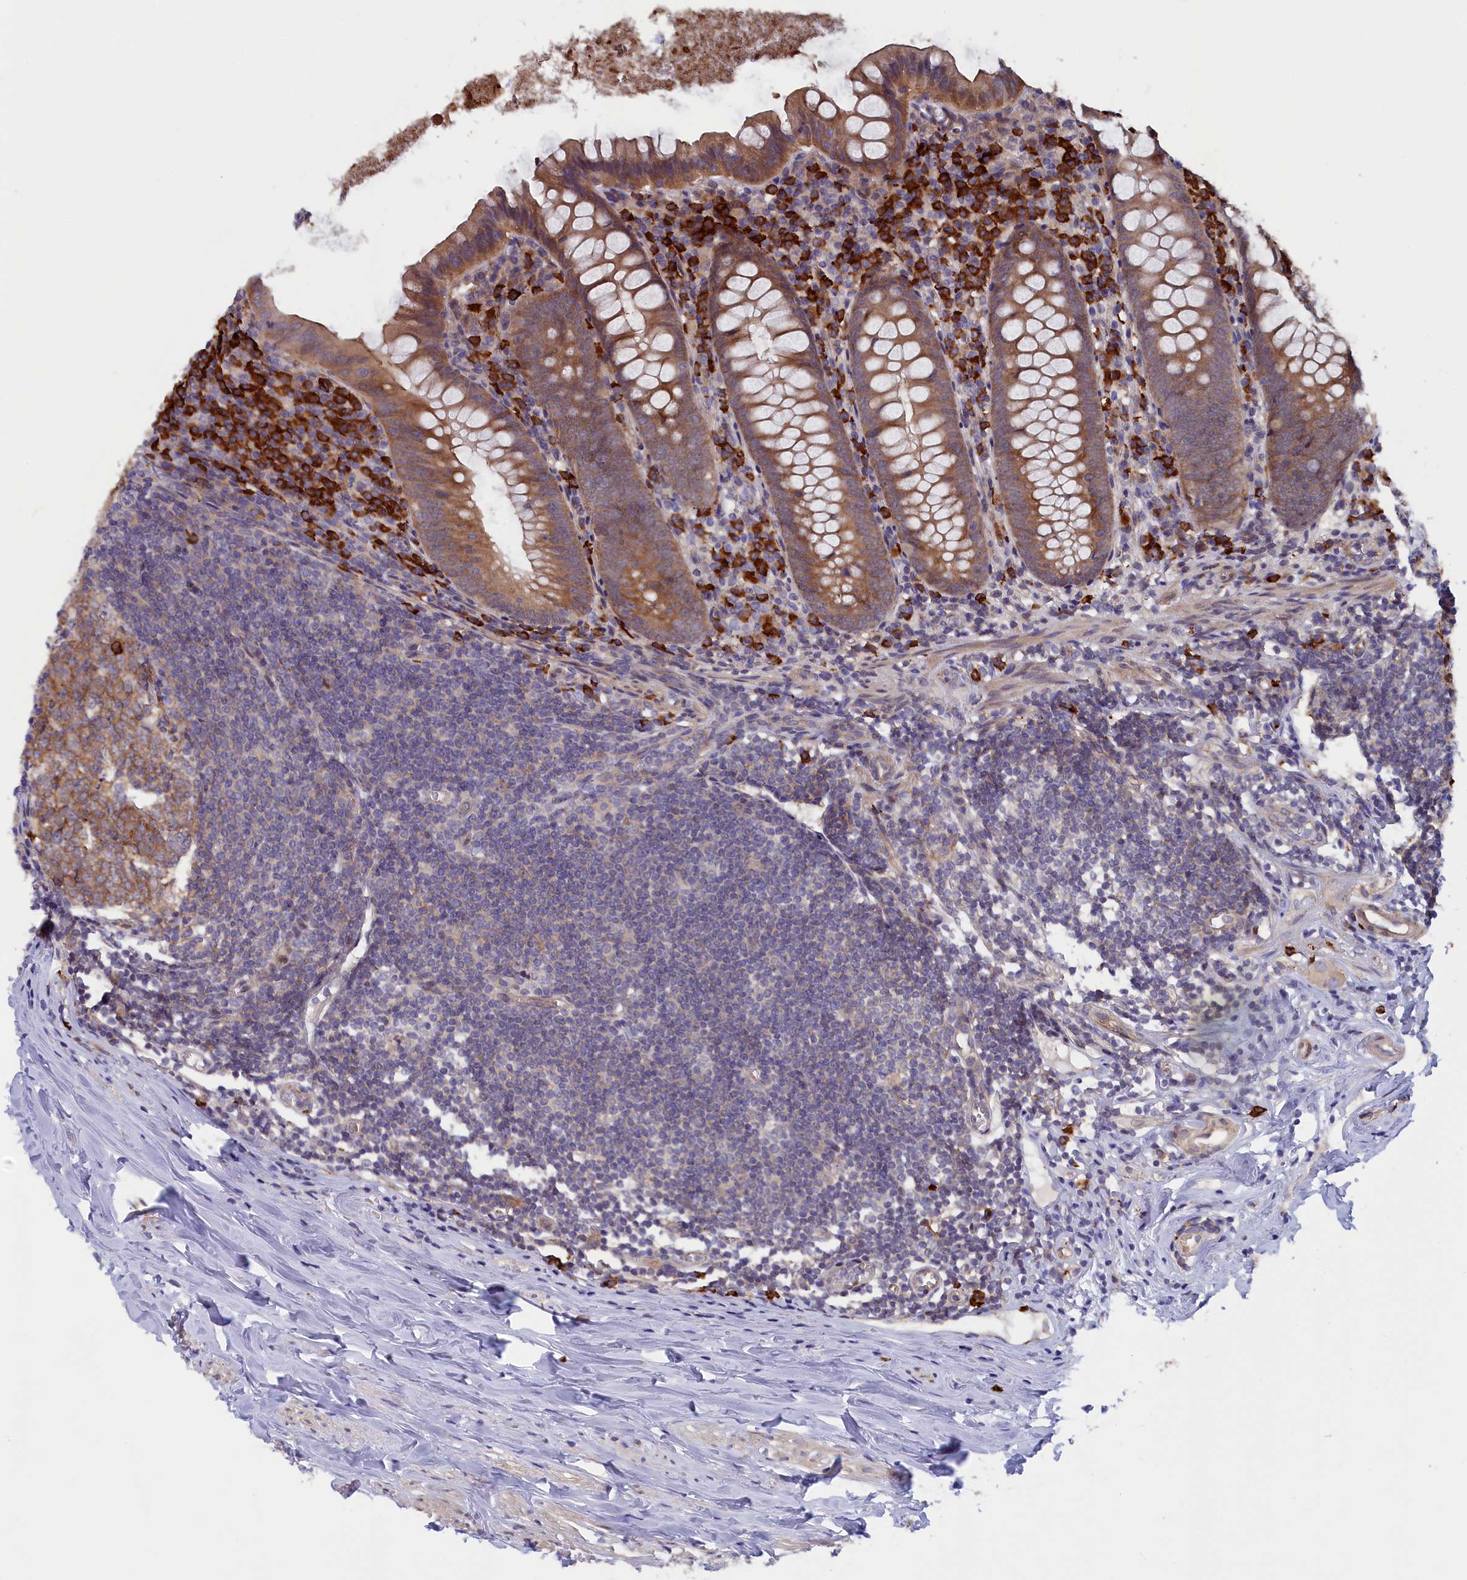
{"staining": {"intensity": "moderate", "quantity": ">75%", "location": "cytoplasmic/membranous"}, "tissue": "appendix", "cell_type": "Glandular cells", "image_type": "normal", "snomed": [{"axis": "morphology", "description": "Normal tissue, NOS"}, {"axis": "topography", "description": "Appendix"}], "caption": "Appendix stained with immunohistochemistry (IHC) displays moderate cytoplasmic/membranous positivity in about >75% of glandular cells. The staining was performed using DAB (3,3'-diaminobenzidine) to visualize the protein expression in brown, while the nuclei were stained in blue with hematoxylin (Magnification: 20x).", "gene": "JPT2", "patient": {"sex": "female", "age": 51}}